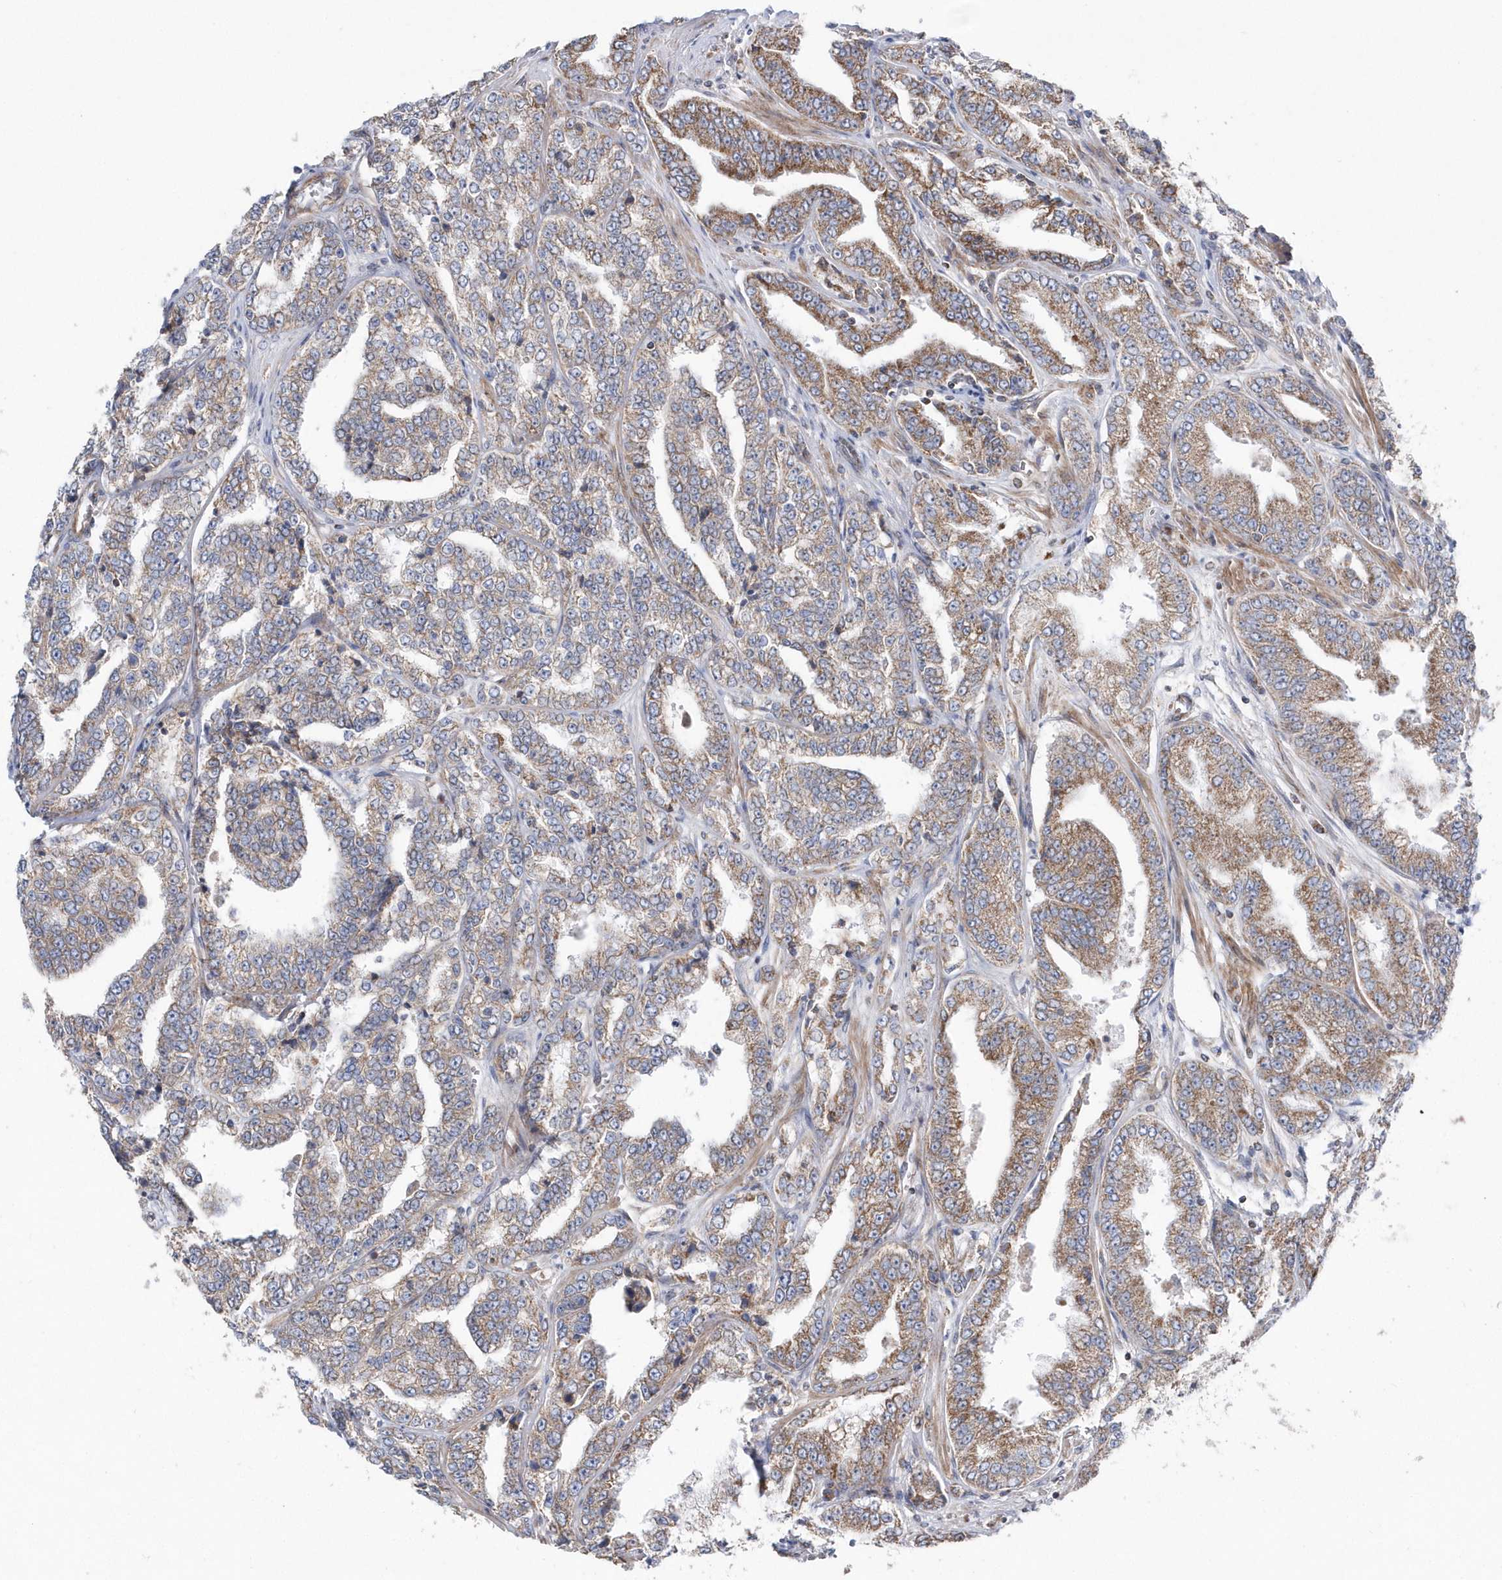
{"staining": {"intensity": "moderate", "quantity": ">75%", "location": "cytoplasmic/membranous"}, "tissue": "prostate cancer", "cell_type": "Tumor cells", "image_type": "cancer", "snomed": [{"axis": "morphology", "description": "Adenocarcinoma, High grade"}, {"axis": "topography", "description": "Prostate"}], "caption": "Protein positivity by immunohistochemistry (IHC) demonstrates moderate cytoplasmic/membranous expression in approximately >75% of tumor cells in prostate cancer. (IHC, brightfield microscopy, high magnification).", "gene": "OPA1", "patient": {"sex": "male", "age": 71}}